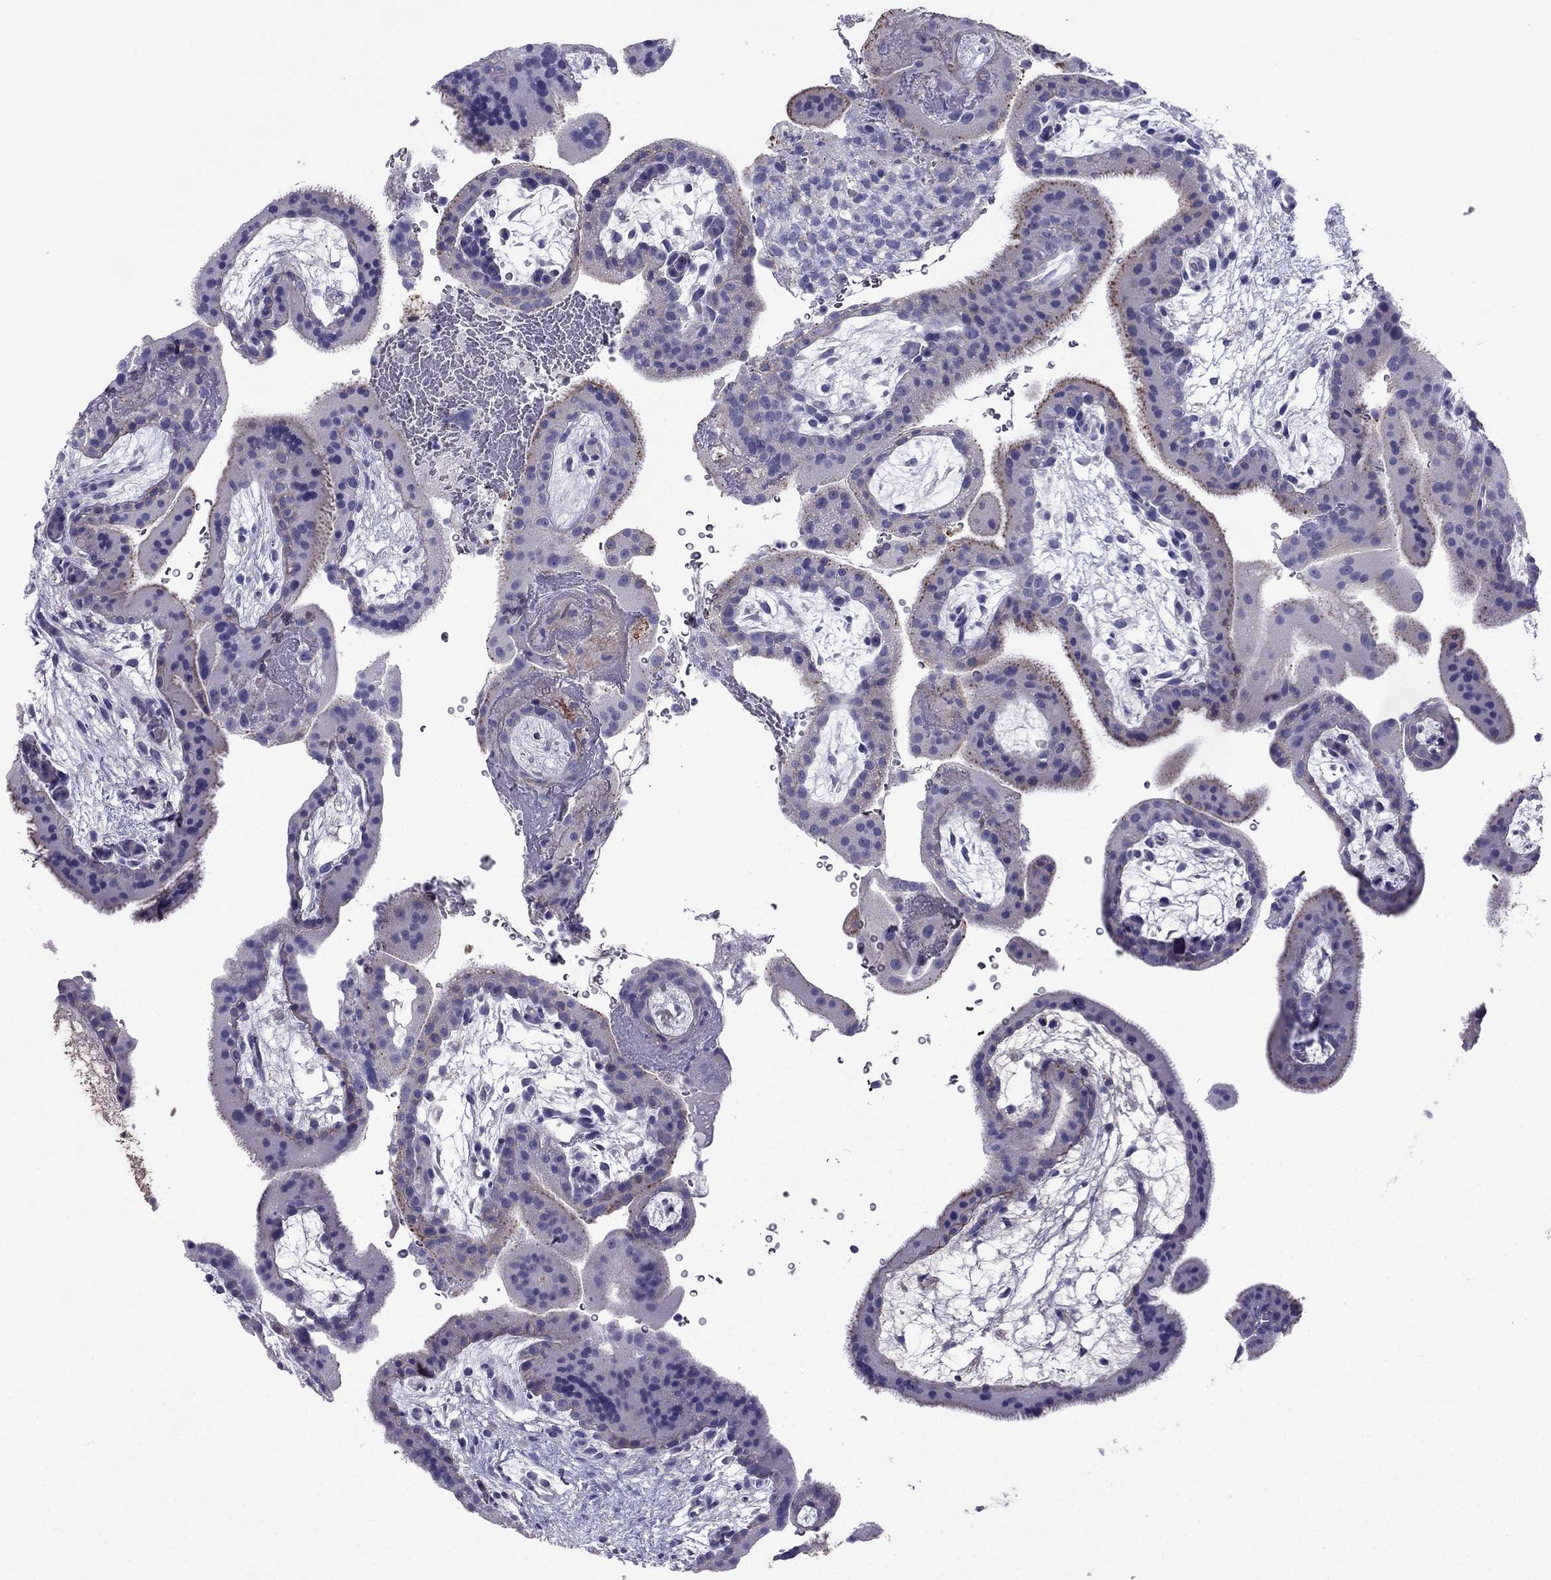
{"staining": {"intensity": "negative", "quantity": "none", "location": "none"}, "tissue": "placenta", "cell_type": "Decidual cells", "image_type": "normal", "snomed": [{"axis": "morphology", "description": "Normal tissue, NOS"}, {"axis": "topography", "description": "Placenta"}], "caption": "The image demonstrates no significant positivity in decidual cells of placenta.", "gene": "TBC1D21", "patient": {"sex": "female", "age": 19}}